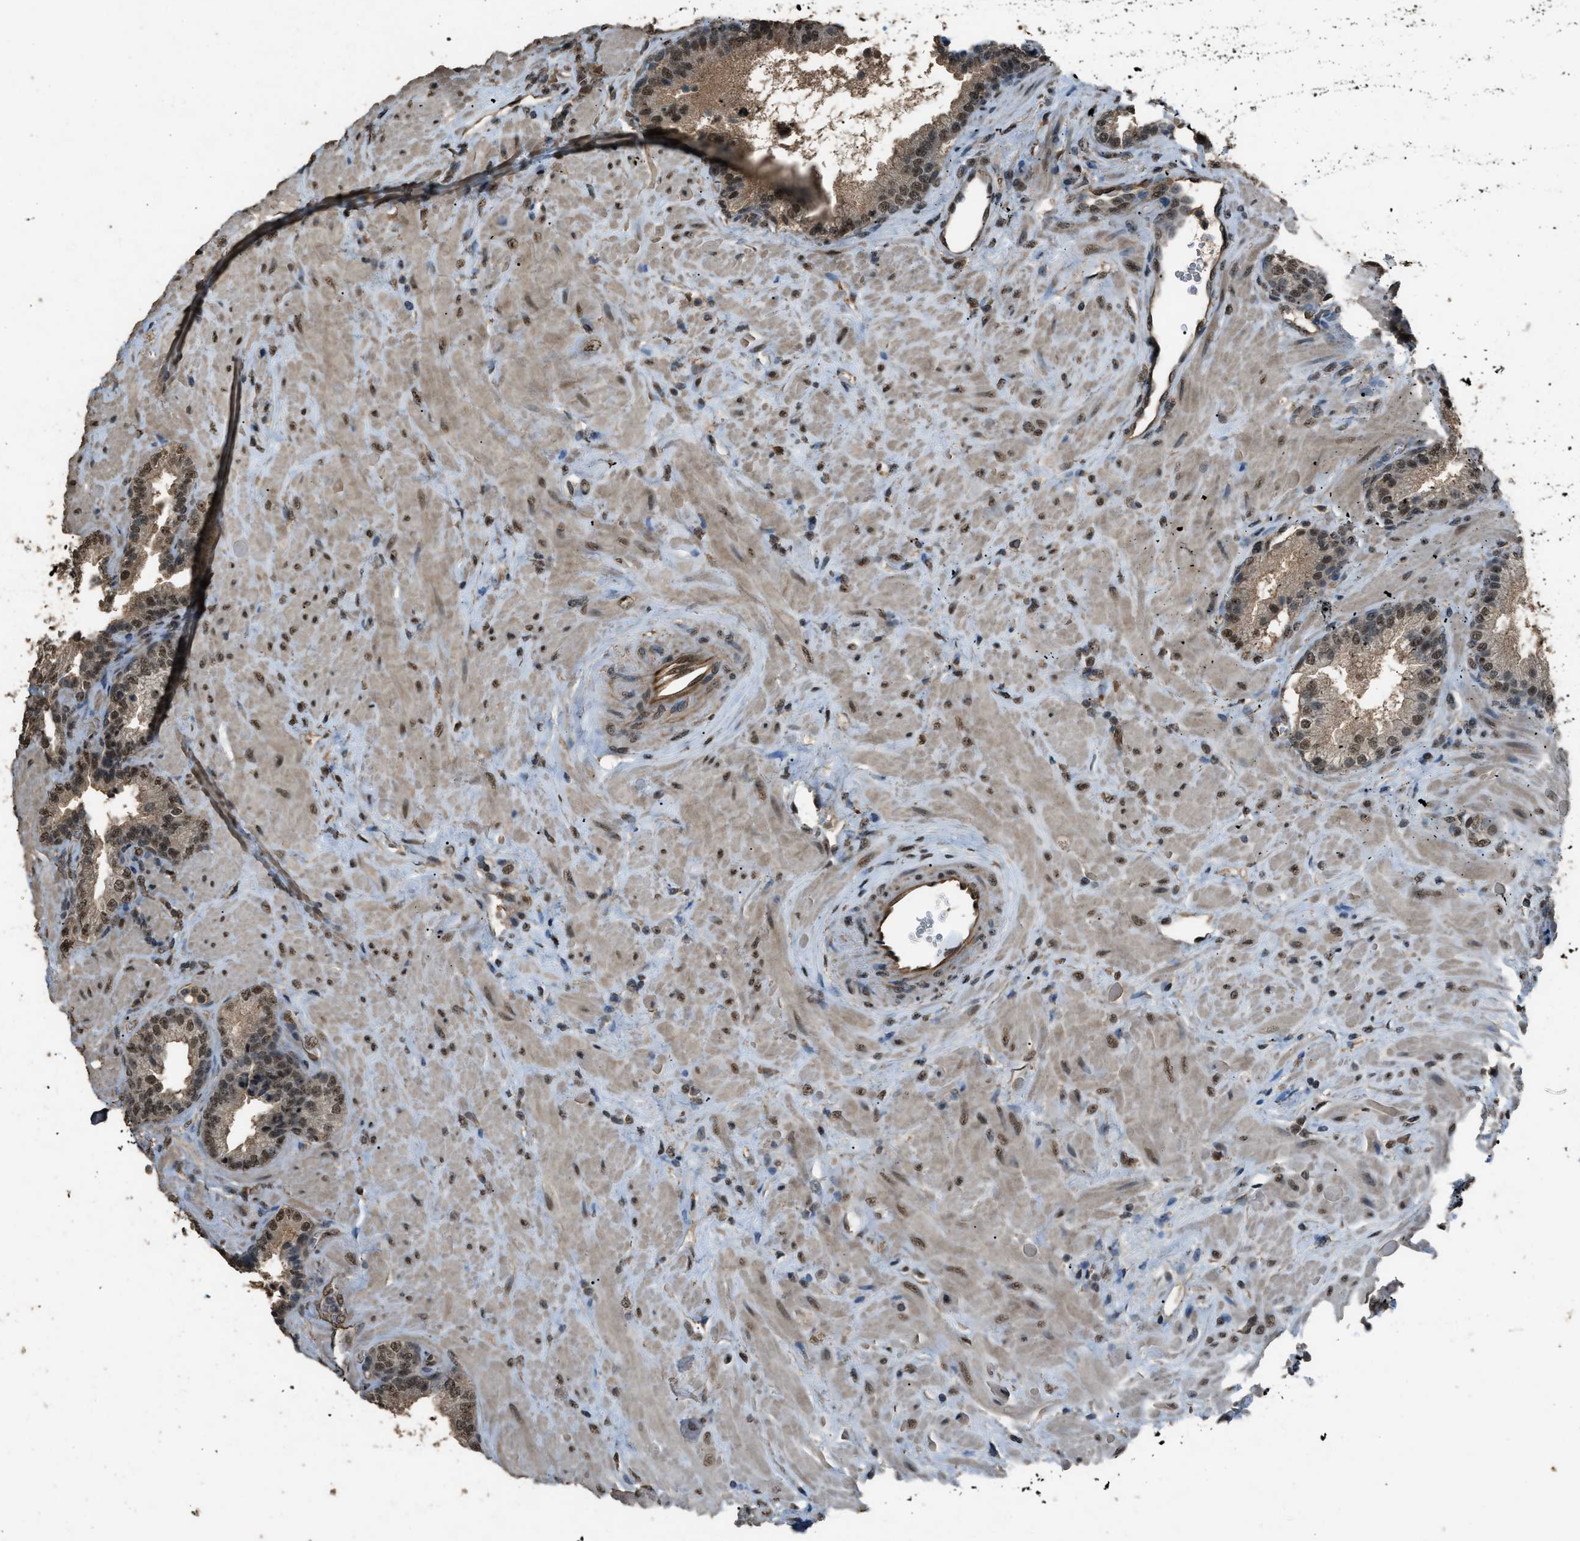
{"staining": {"intensity": "strong", "quantity": ">75%", "location": "nuclear"}, "tissue": "prostate cancer", "cell_type": "Tumor cells", "image_type": "cancer", "snomed": [{"axis": "morphology", "description": "Adenocarcinoma, Low grade"}, {"axis": "topography", "description": "Prostate"}], "caption": "DAB (3,3'-diaminobenzidine) immunohistochemical staining of human prostate cancer shows strong nuclear protein staining in about >75% of tumor cells.", "gene": "SERTAD2", "patient": {"sex": "male", "age": 71}}